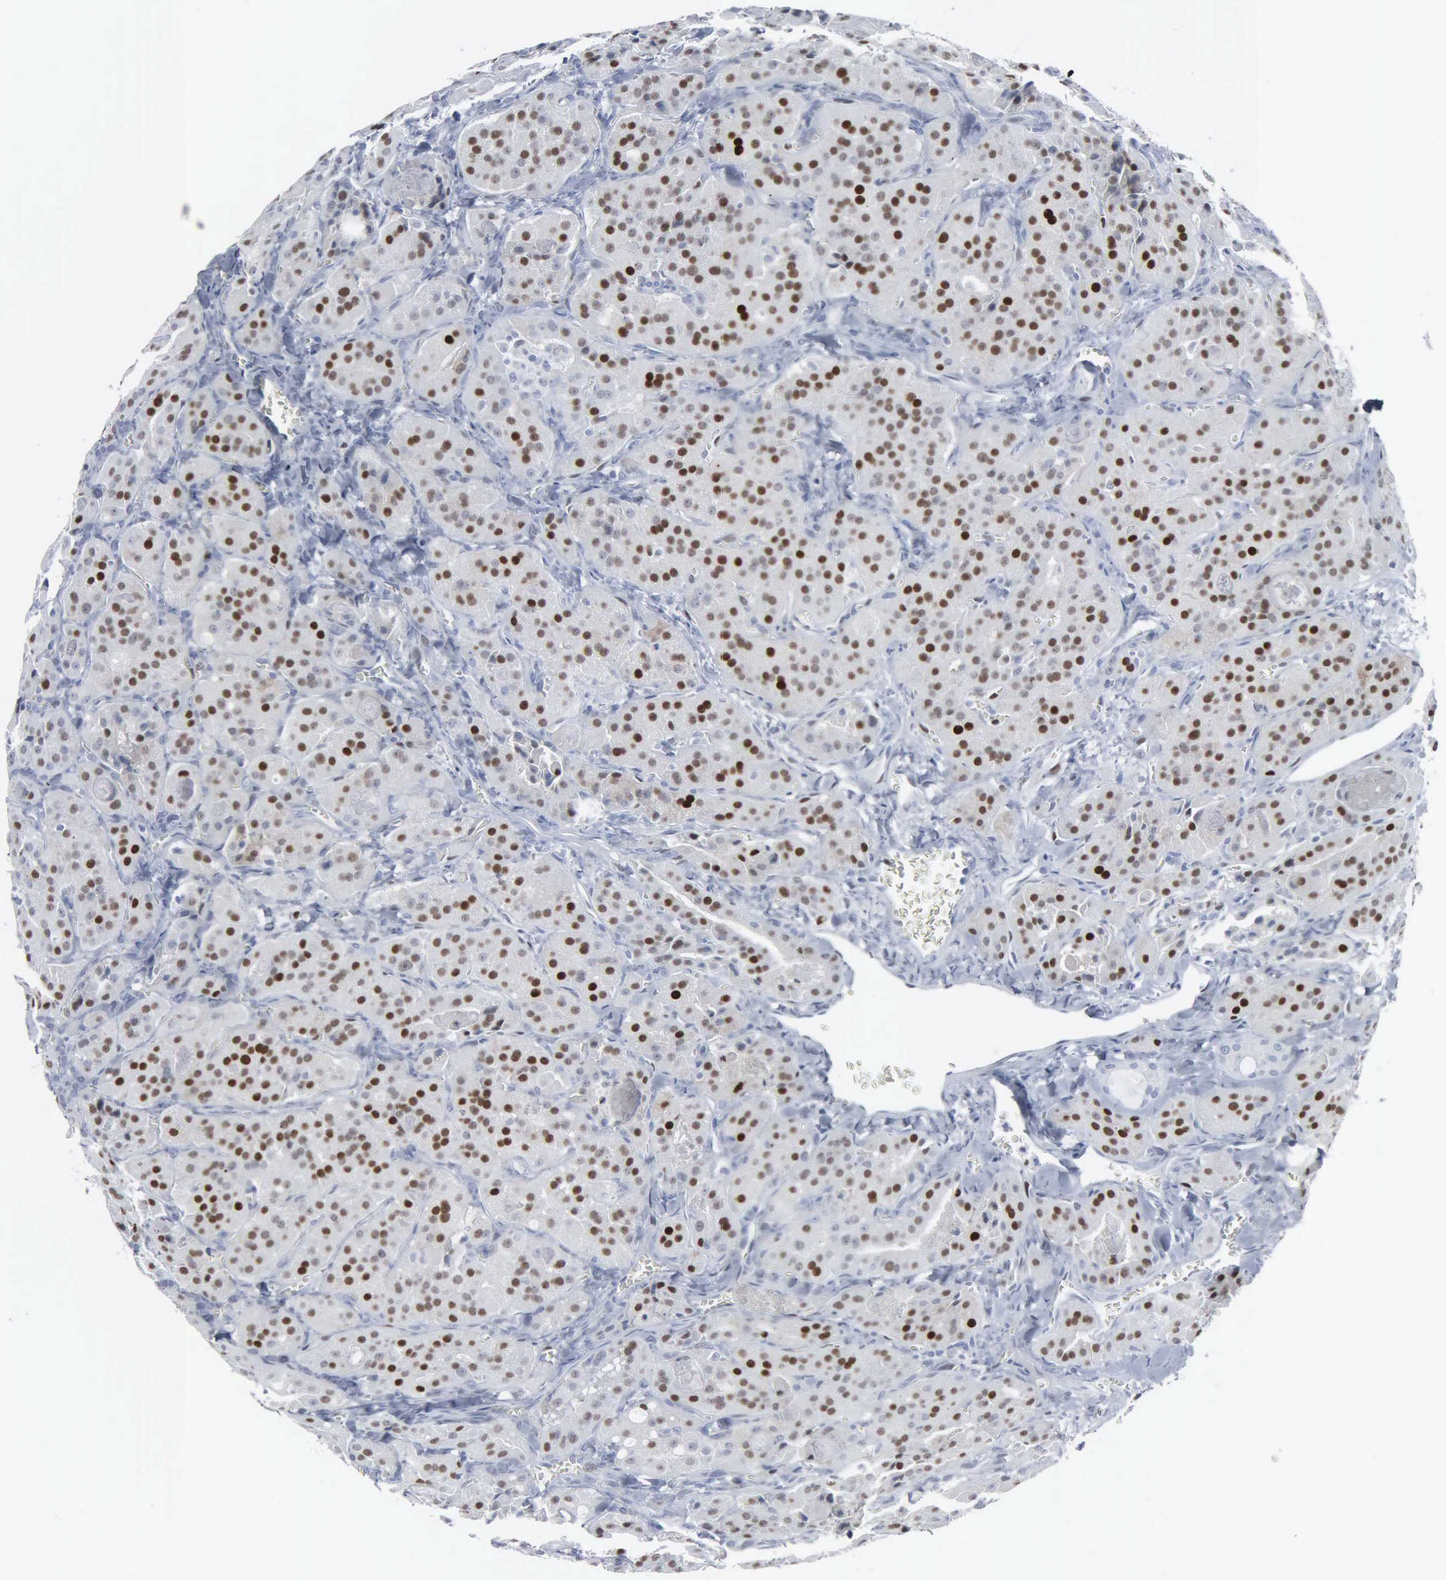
{"staining": {"intensity": "strong", "quantity": "25%-75%", "location": "nuclear"}, "tissue": "thyroid cancer", "cell_type": "Tumor cells", "image_type": "cancer", "snomed": [{"axis": "morphology", "description": "Carcinoma, NOS"}, {"axis": "topography", "description": "Thyroid gland"}], "caption": "A high-resolution image shows immunohistochemistry (IHC) staining of carcinoma (thyroid), which displays strong nuclear positivity in about 25%-75% of tumor cells.", "gene": "CCND3", "patient": {"sex": "male", "age": 76}}